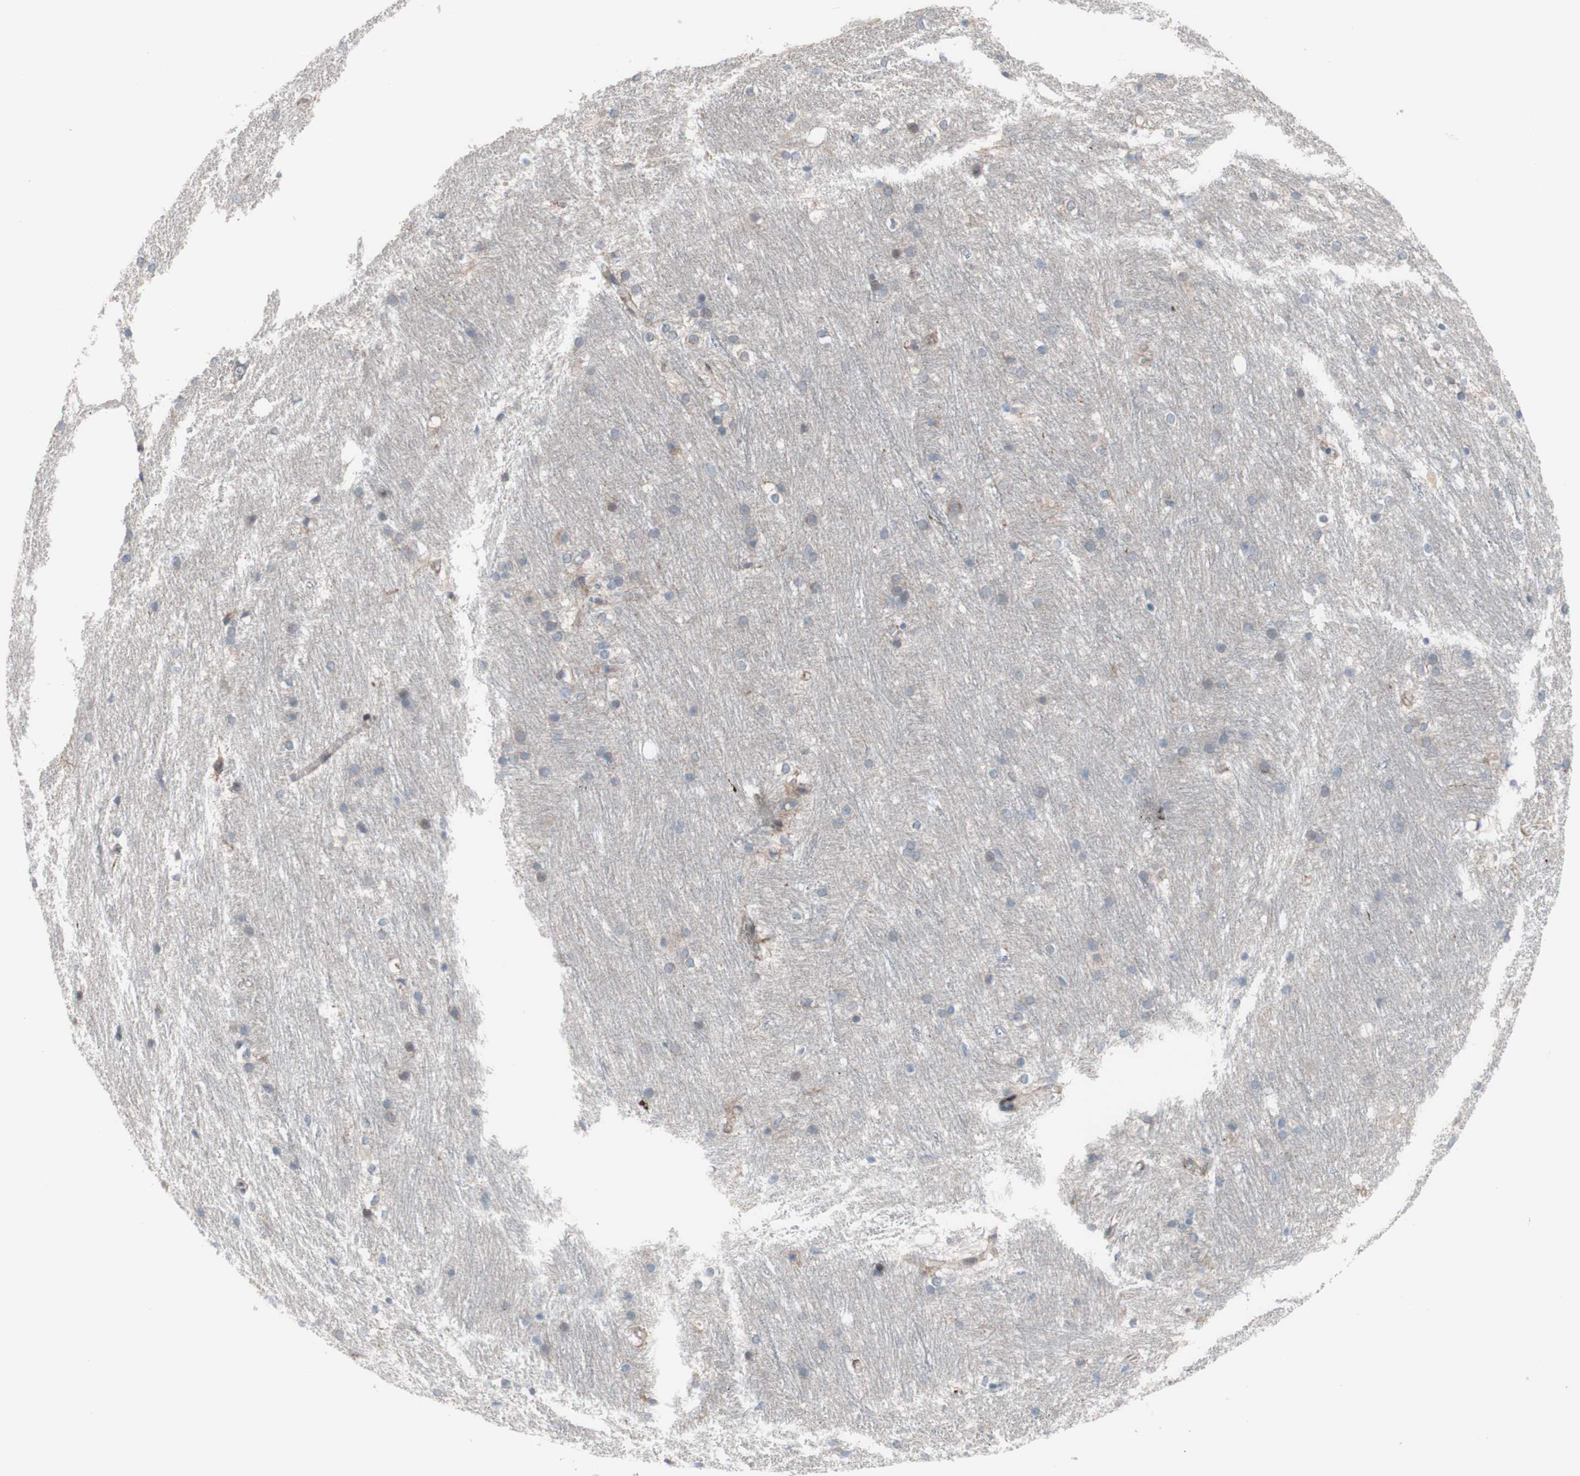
{"staining": {"intensity": "negative", "quantity": "none", "location": "none"}, "tissue": "caudate", "cell_type": "Glial cells", "image_type": "normal", "snomed": [{"axis": "morphology", "description": "Normal tissue, NOS"}, {"axis": "topography", "description": "Lateral ventricle wall"}], "caption": "A micrograph of caudate stained for a protein shows no brown staining in glial cells. (DAB immunohistochemistry, high magnification).", "gene": "PHTF2", "patient": {"sex": "female", "age": 19}}